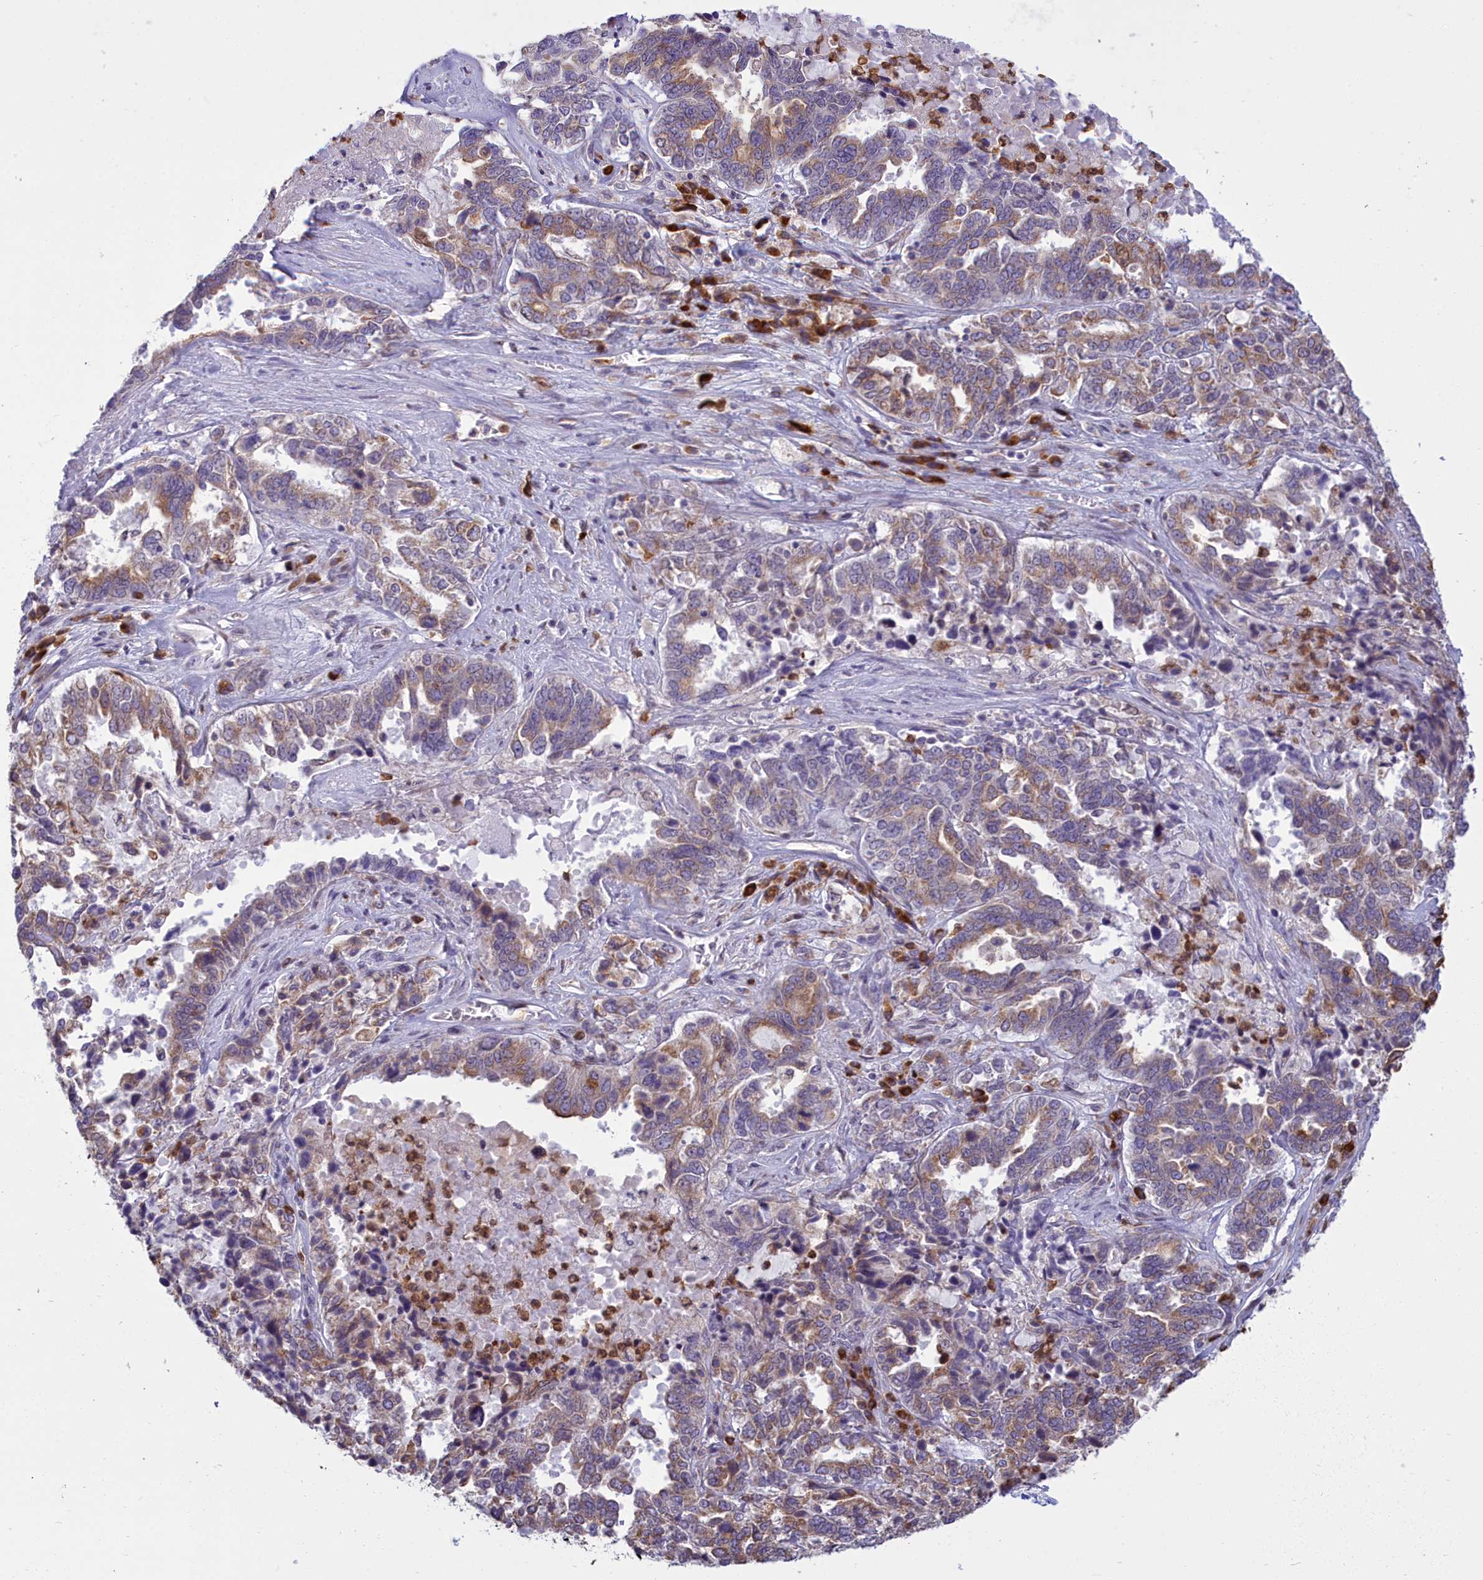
{"staining": {"intensity": "moderate", "quantity": "25%-75%", "location": "cytoplasmic/membranous"}, "tissue": "ovarian cancer", "cell_type": "Tumor cells", "image_type": "cancer", "snomed": [{"axis": "morphology", "description": "Carcinoma, endometroid"}, {"axis": "topography", "description": "Ovary"}], "caption": "Moderate cytoplasmic/membranous positivity is identified in about 25%-75% of tumor cells in ovarian endometroid carcinoma.", "gene": "HM13", "patient": {"sex": "female", "age": 62}}